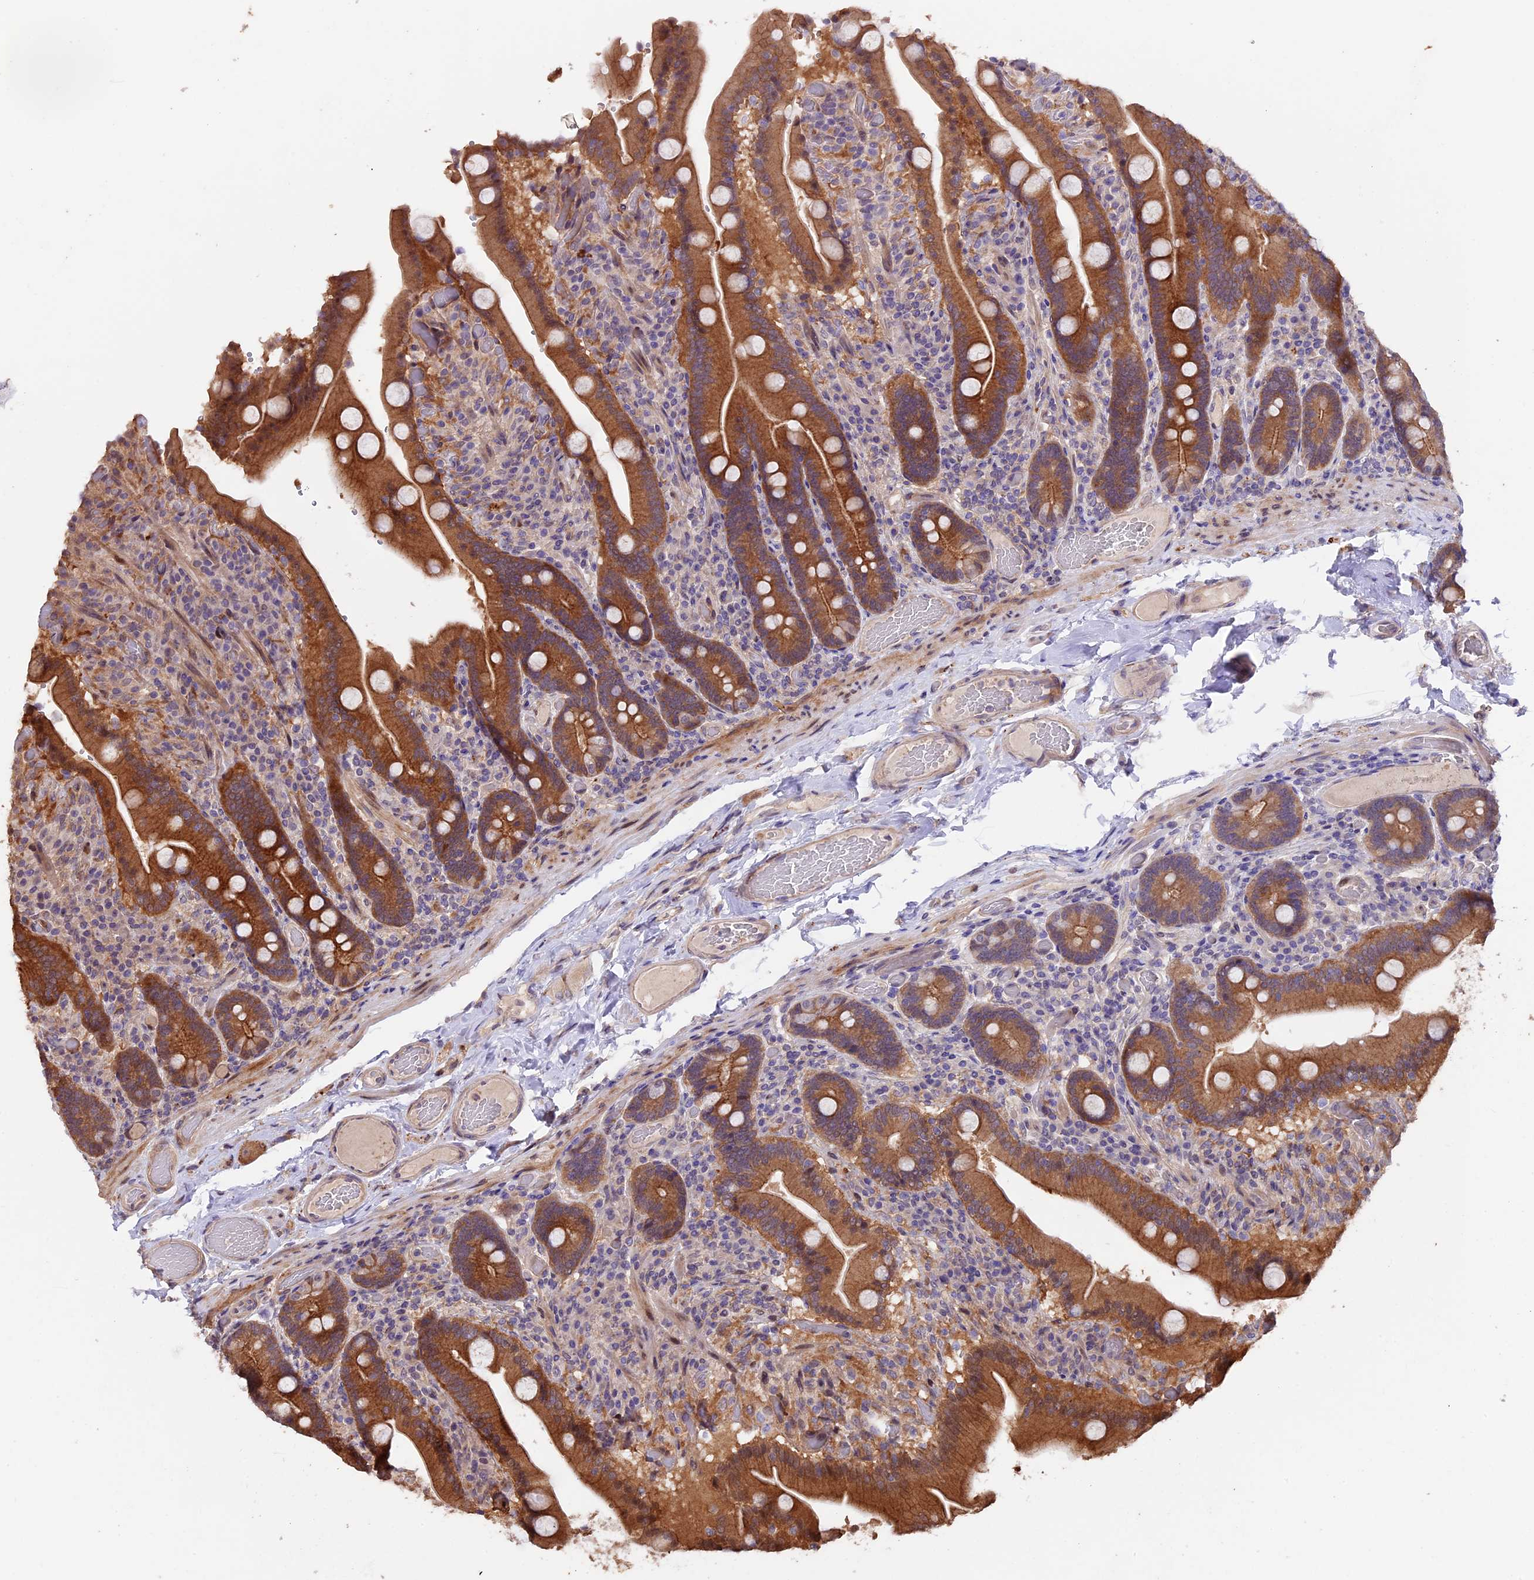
{"staining": {"intensity": "moderate", "quantity": ">75%", "location": "cytoplasmic/membranous"}, "tissue": "duodenum", "cell_type": "Glandular cells", "image_type": "normal", "snomed": [{"axis": "morphology", "description": "Normal tissue, NOS"}, {"axis": "topography", "description": "Duodenum"}], "caption": "Immunohistochemical staining of unremarkable human duodenum shows >75% levels of moderate cytoplasmic/membranous protein positivity in about >75% of glandular cells.", "gene": "NCK2", "patient": {"sex": "female", "age": 62}}